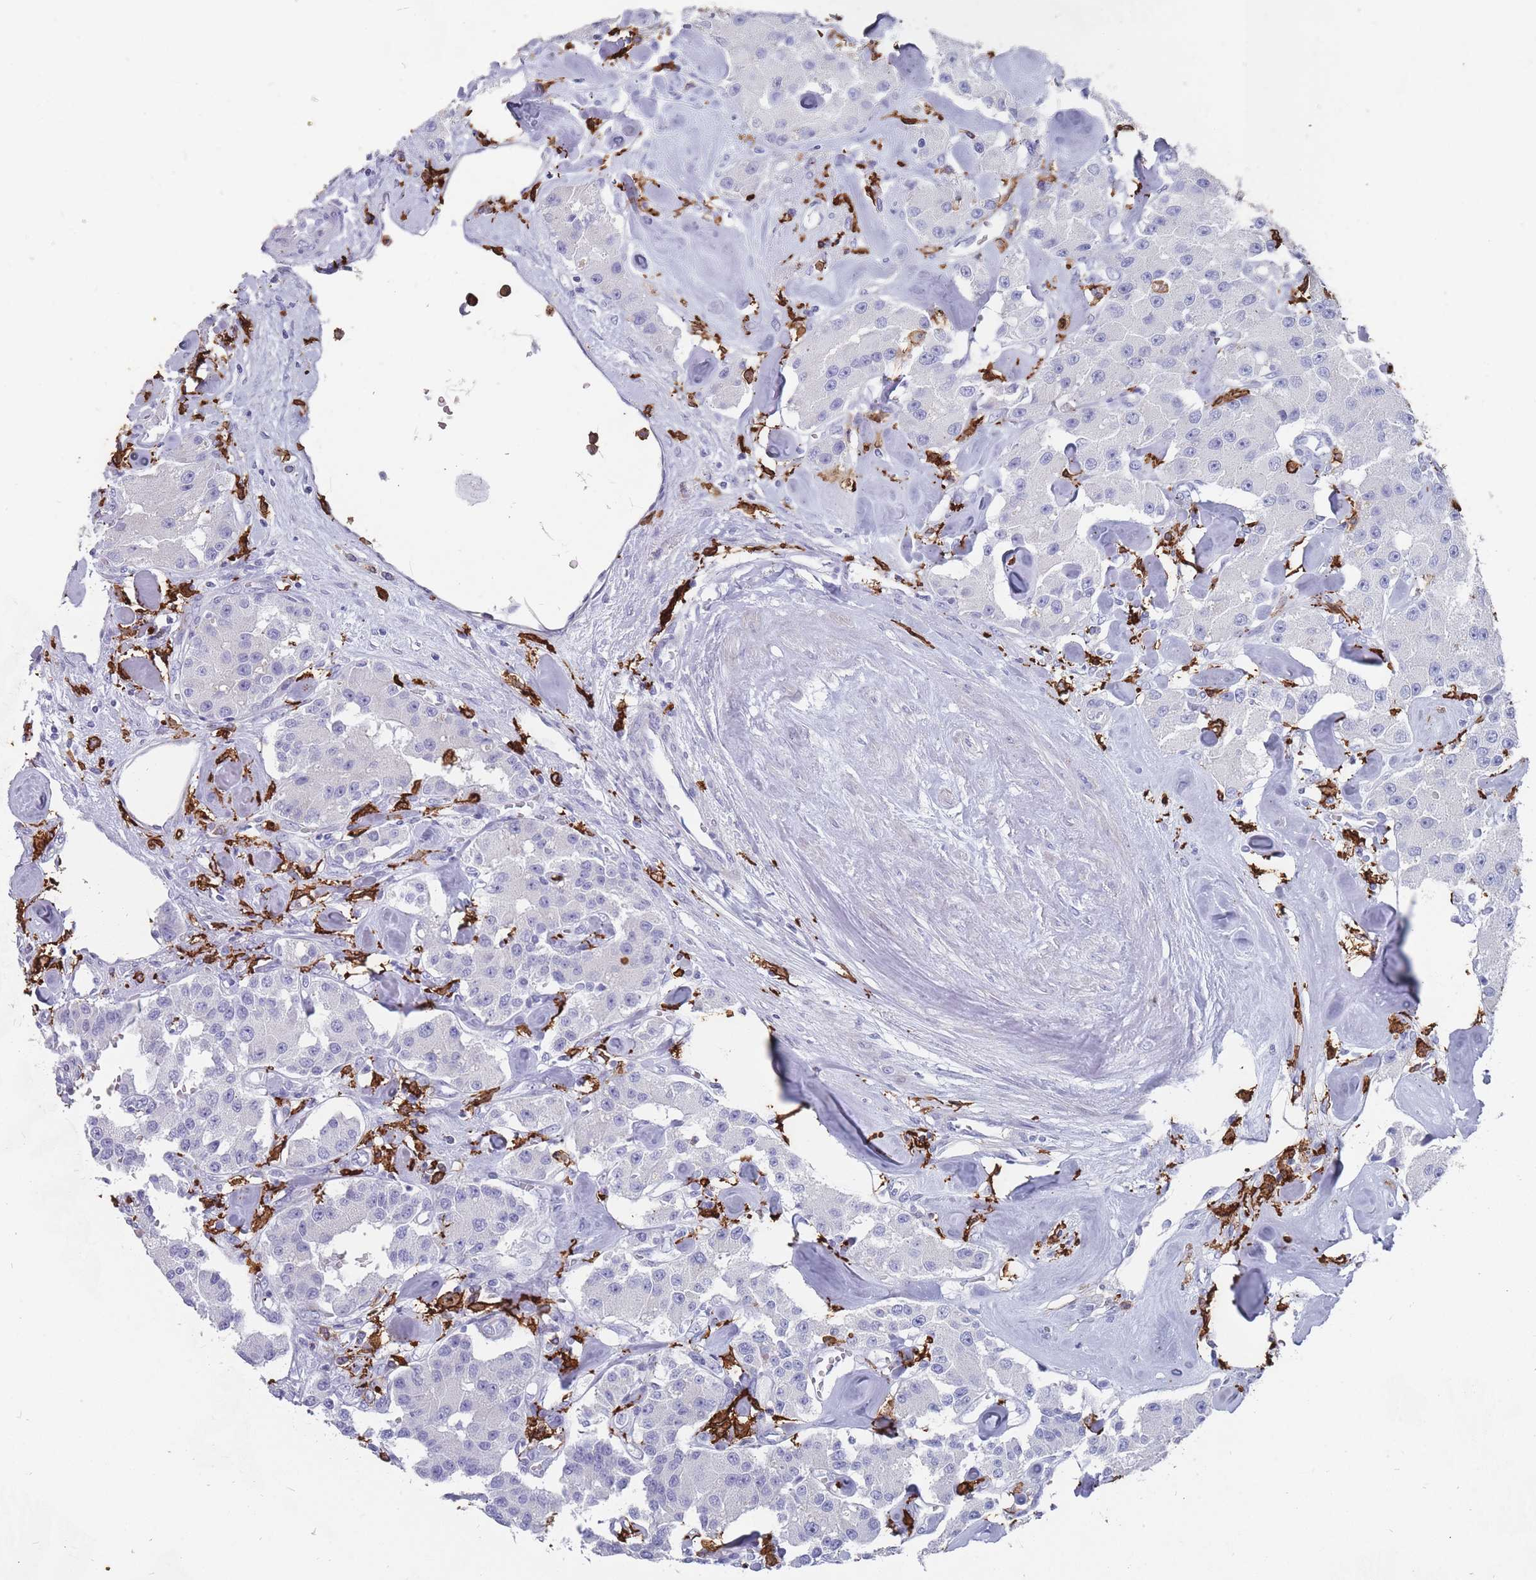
{"staining": {"intensity": "negative", "quantity": "none", "location": "none"}, "tissue": "carcinoid", "cell_type": "Tumor cells", "image_type": "cancer", "snomed": [{"axis": "morphology", "description": "Carcinoid, malignant, NOS"}, {"axis": "topography", "description": "Pancreas"}], "caption": "Photomicrograph shows no significant protein expression in tumor cells of carcinoid.", "gene": "AIF1", "patient": {"sex": "male", "age": 41}}